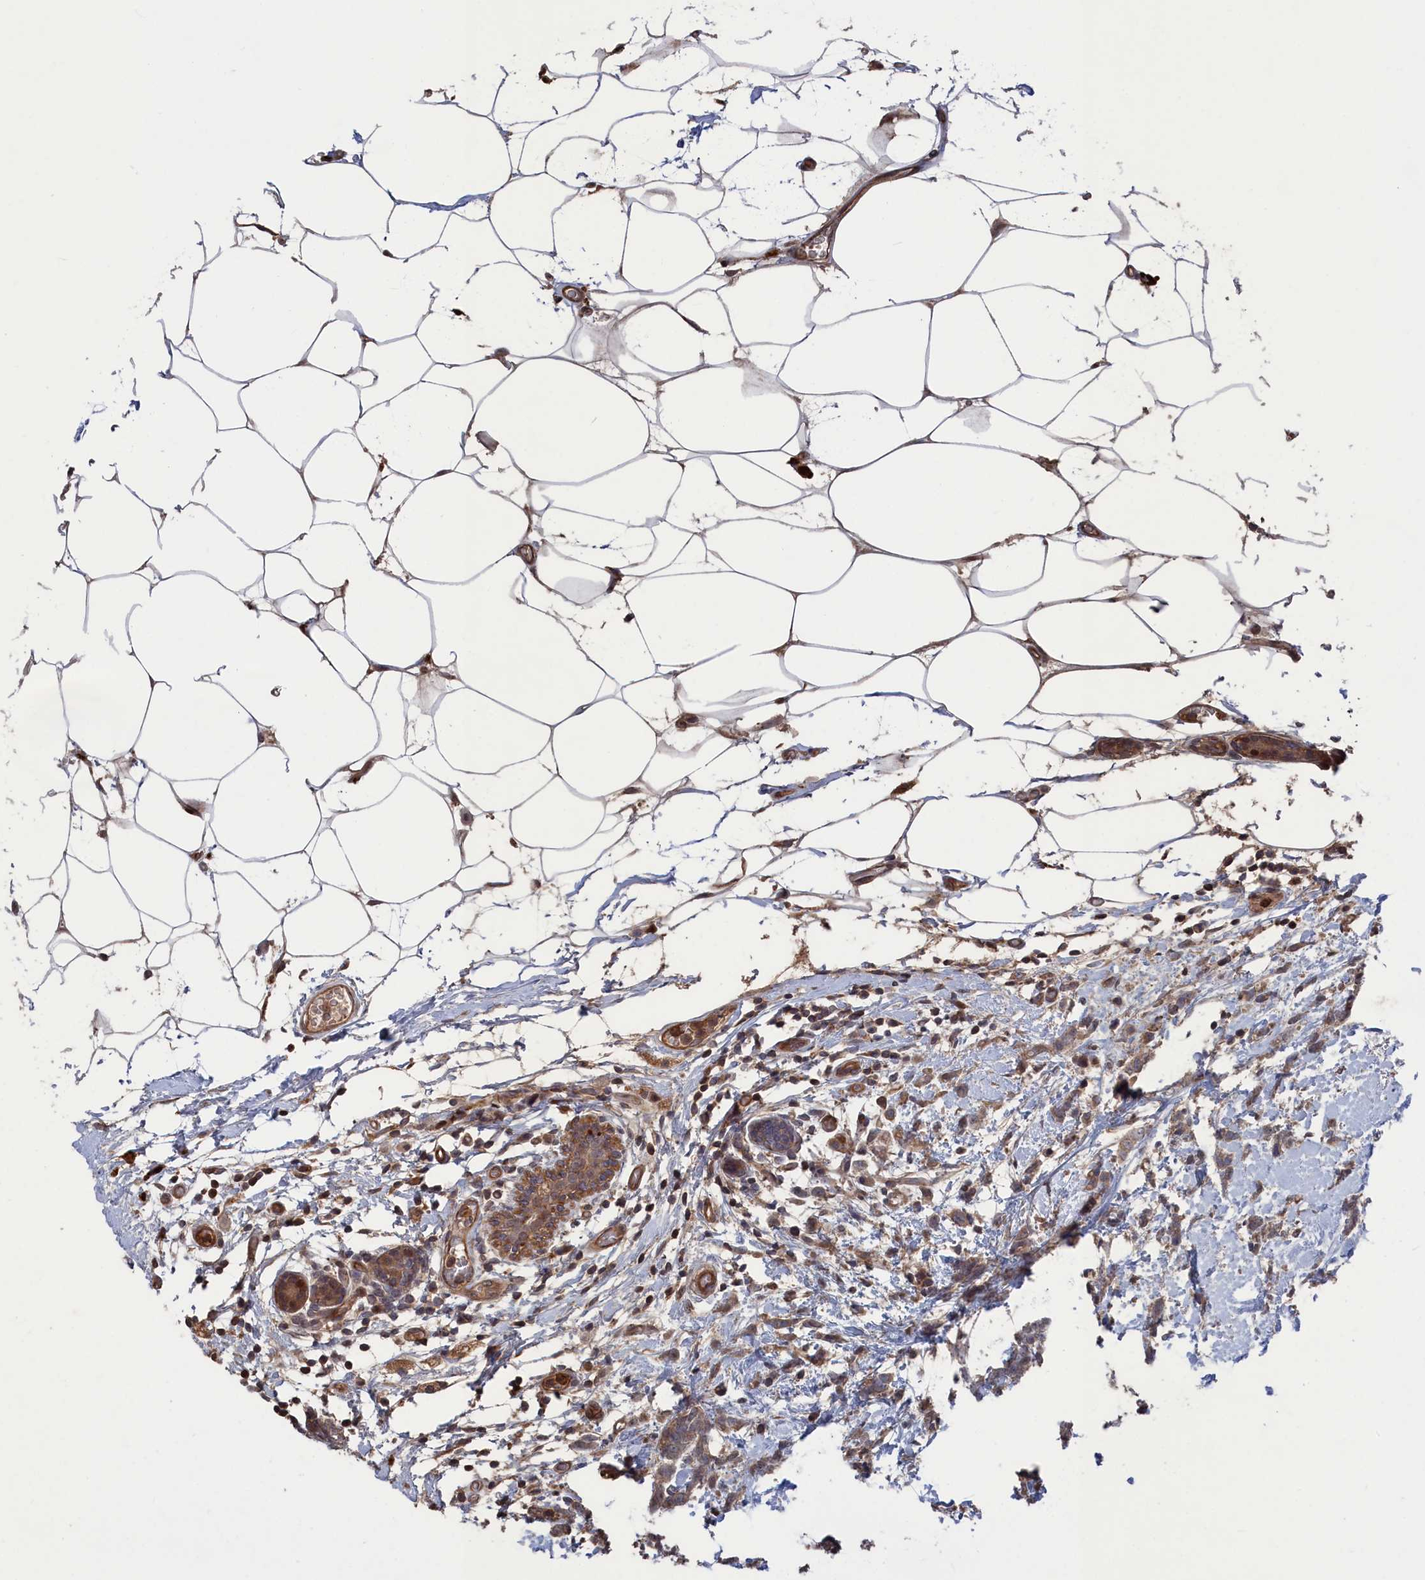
{"staining": {"intensity": "moderate", "quantity": ">75%", "location": "cytoplasmic/membranous,nuclear"}, "tissue": "breast cancer", "cell_type": "Tumor cells", "image_type": "cancer", "snomed": [{"axis": "morphology", "description": "Lobular carcinoma"}, {"axis": "topography", "description": "Breast"}], "caption": "A photomicrograph of breast lobular carcinoma stained for a protein reveals moderate cytoplasmic/membranous and nuclear brown staining in tumor cells.", "gene": "PLA2G15", "patient": {"sex": "female", "age": 58}}